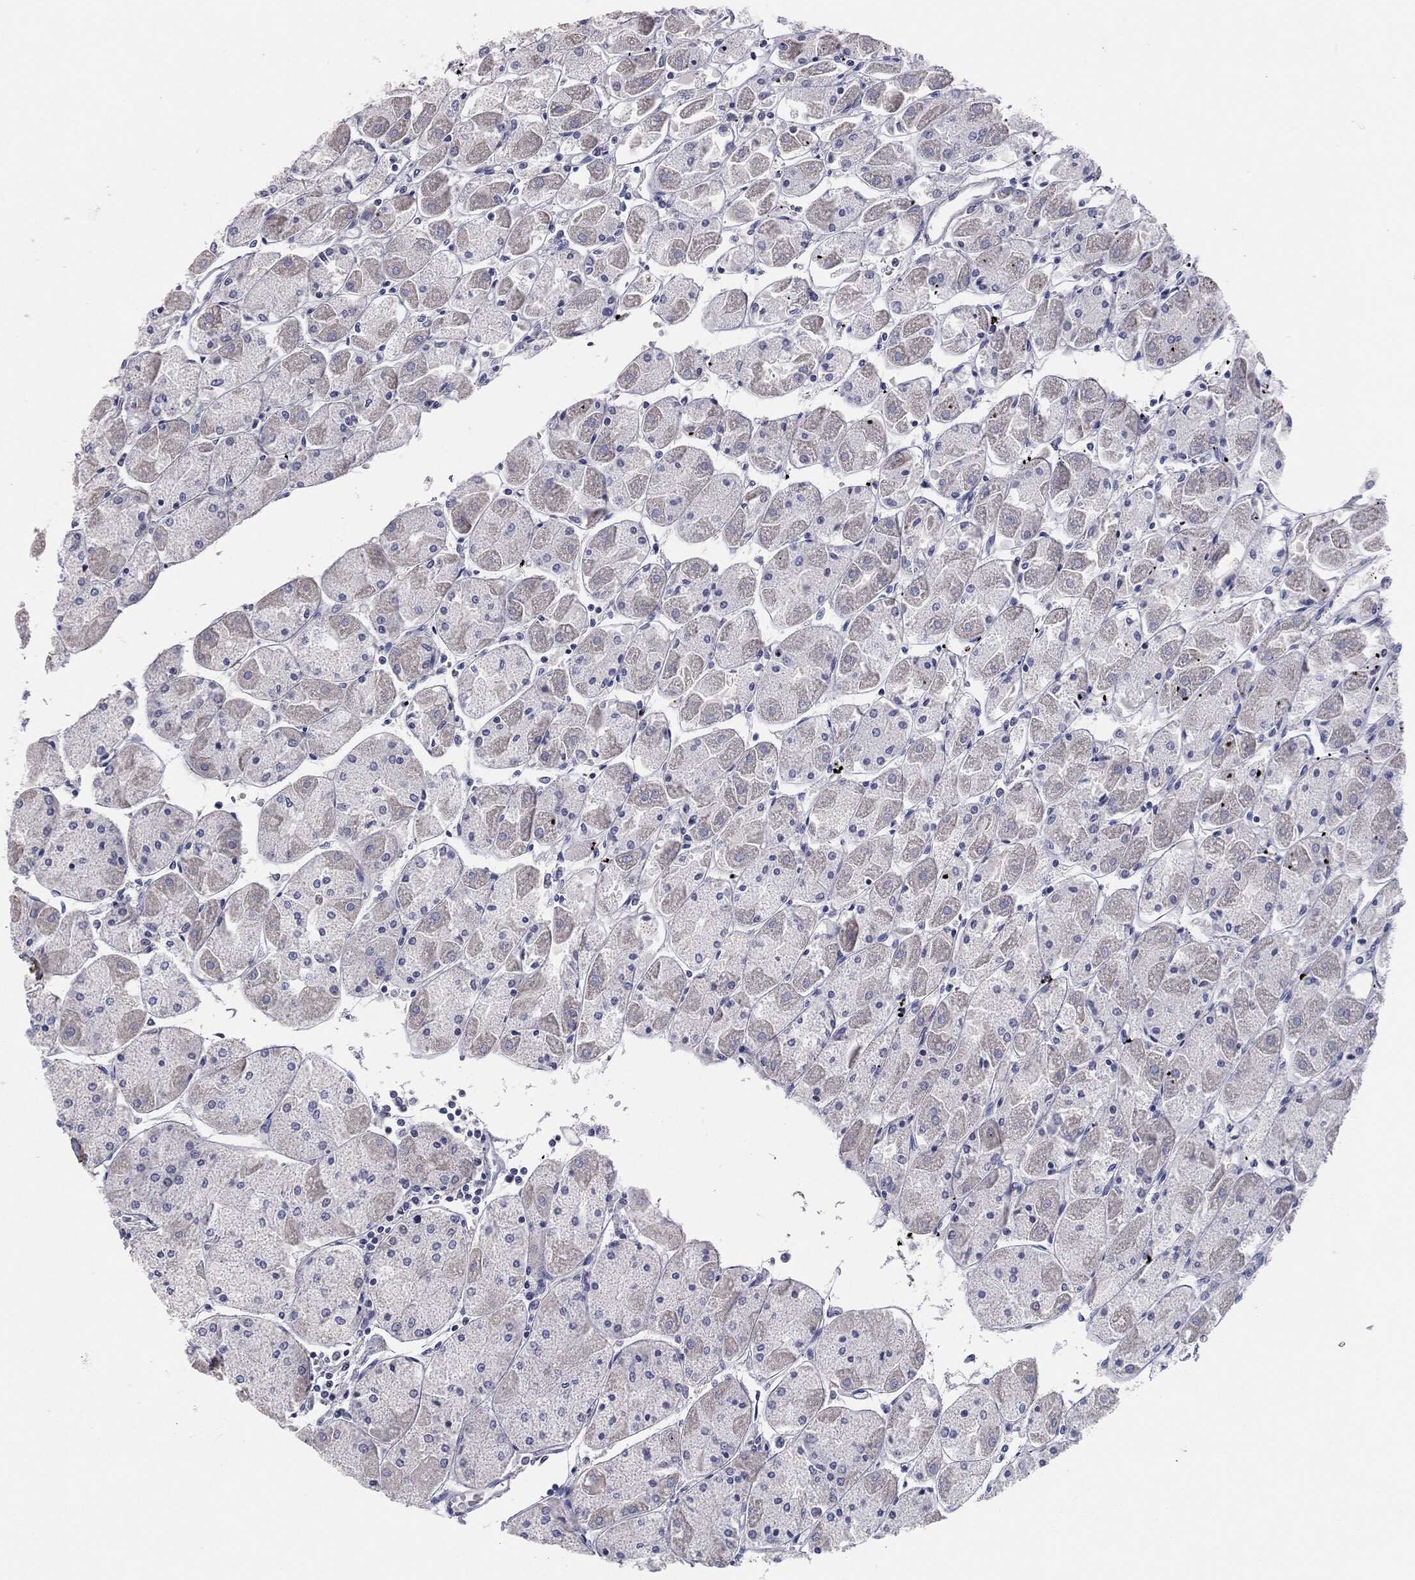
{"staining": {"intensity": "weak", "quantity": "<25%", "location": "cytoplasmic/membranous"}, "tissue": "stomach", "cell_type": "Glandular cells", "image_type": "normal", "snomed": [{"axis": "morphology", "description": "Normal tissue, NOS"}, {"axis": "topography", "description": "Stomach"}], "caption": "Photomicrograph shows no significant protein positivity in glandular cells of unremarkable stomach. Nuclei are stained in blue.", "gene": "DMKN", "patient": {"sex": "male", "age": 70}}